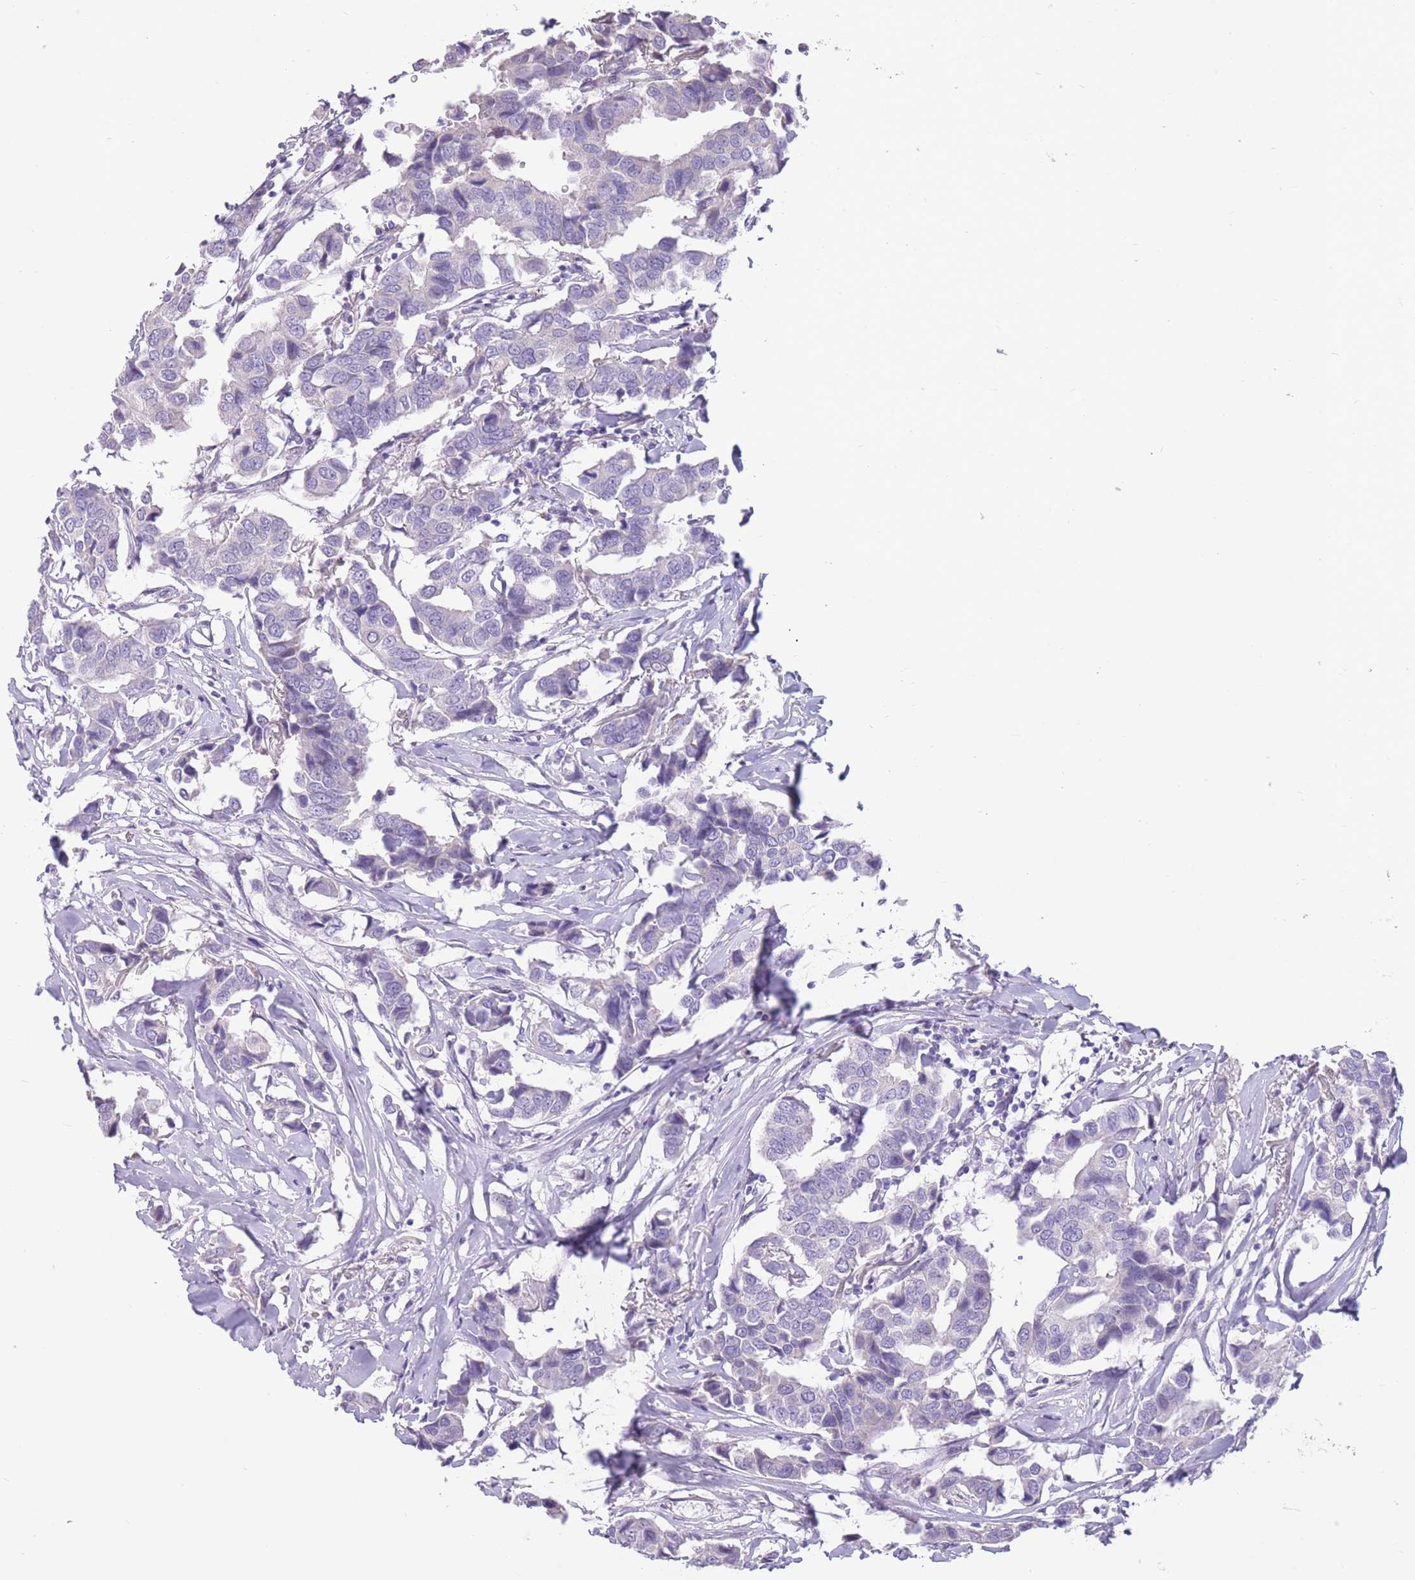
{"staining": {"intensity": "negative", "quantity": "none", "location": "none"}, "tissue": "breast cancer", "cell_type": "Tumor cells", "image_type": "cancer", "snomed": [{"axis": "morphology", "description": "Duct carcinoma"}, {"axis": "topography", "description": "Breast"}], "caption": "Breast infiltrating ductal carcinoma stained for a protein using IHC reveals no expression tumor cells.", "gene": "WDR70", "patient": {"sex": "female", "age": 80}}